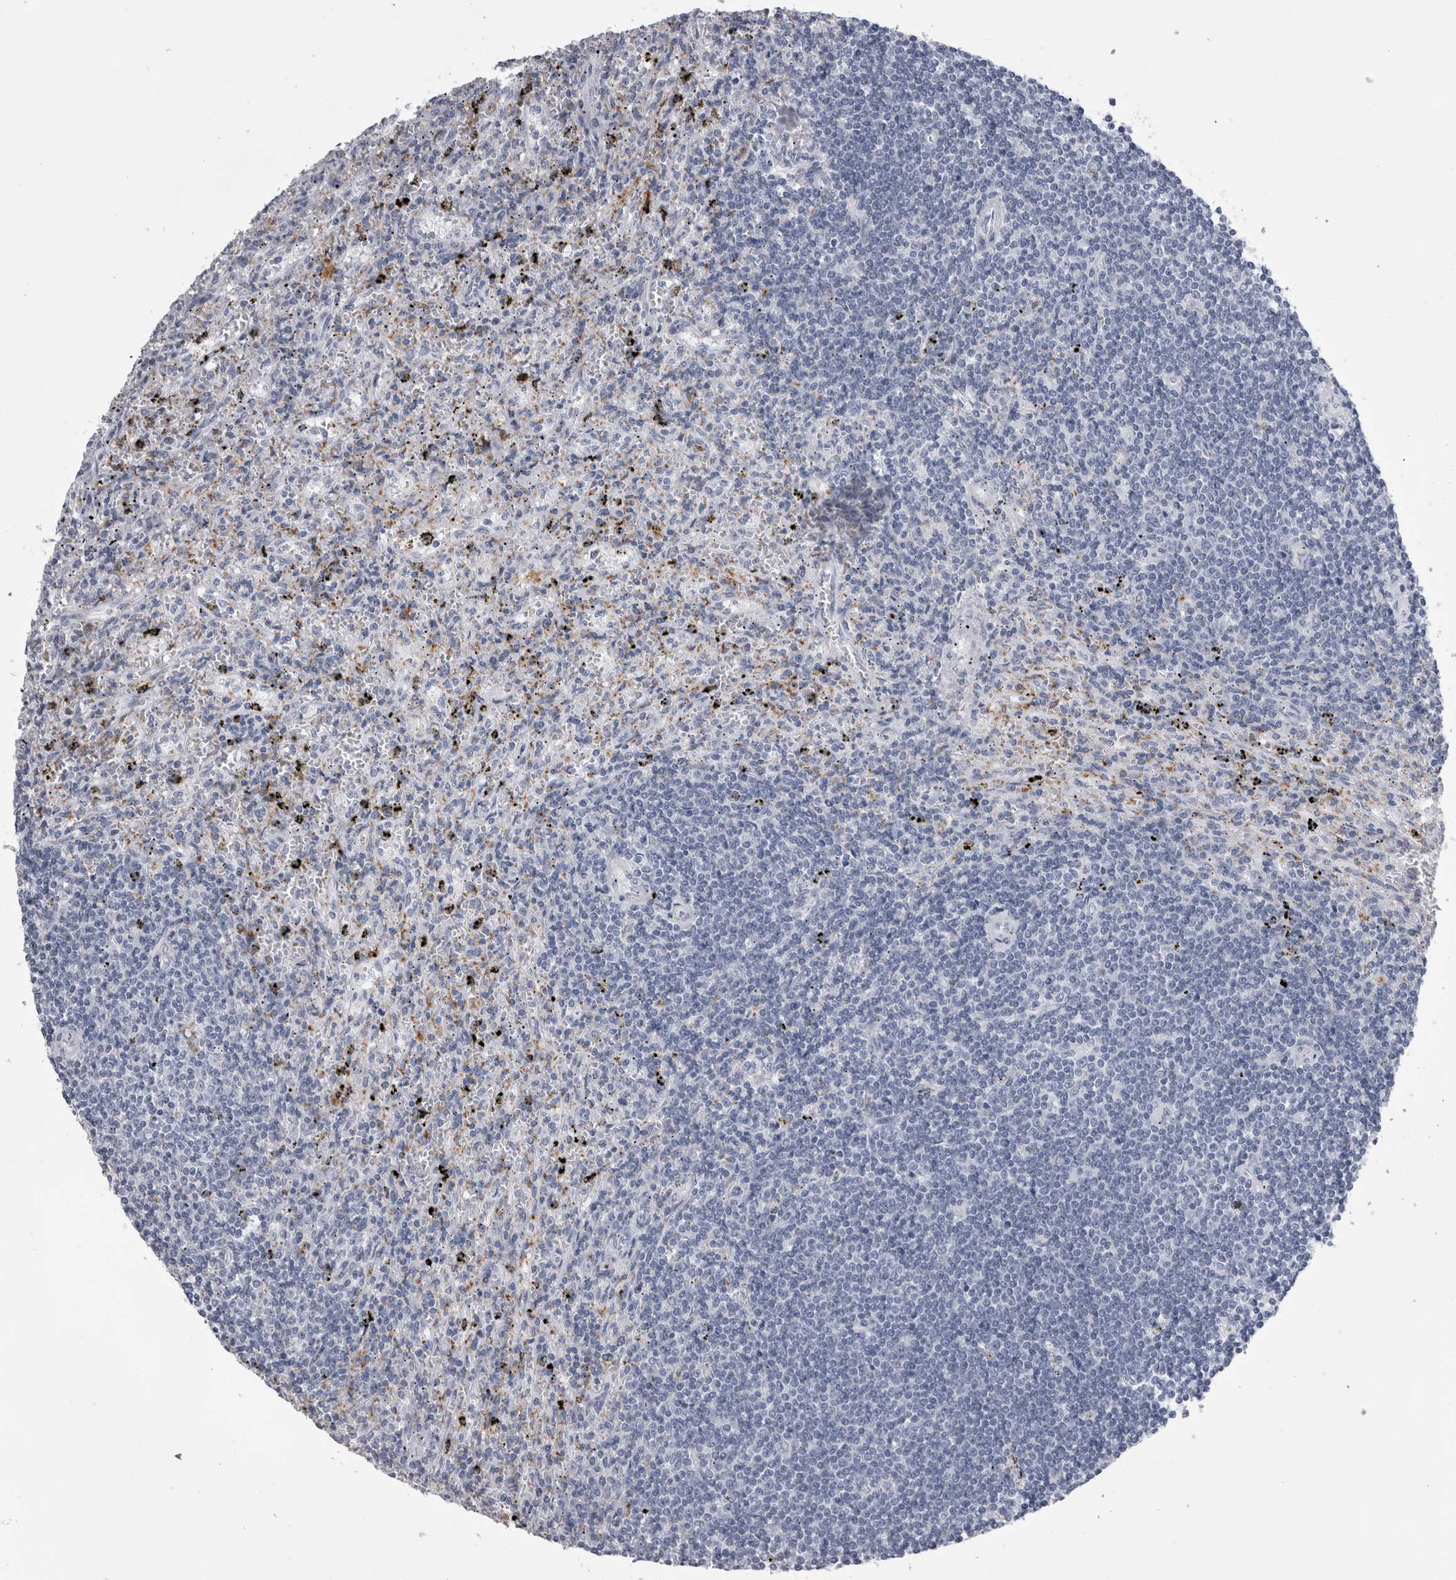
{"staining": {"intensity": "negative", "quantity": "none", "location": "none"}, "tissue": "lymphoma", "cell_type": "Tumor cells", "image_type": "cancer", "snomed": [{"axis": "morphology", "description": "Malignant lymphoma, non-Hodgkin's type, Low grade"}, {"axis": "topography", "description": "Spleen"}], "caption": "High power microscopy image of an IHC histopathology image of lymphoma, revealing no significant staining in tumor cells.", "gene": "ALDH8A1", "patient": {"sex": "male", "age": 76}}